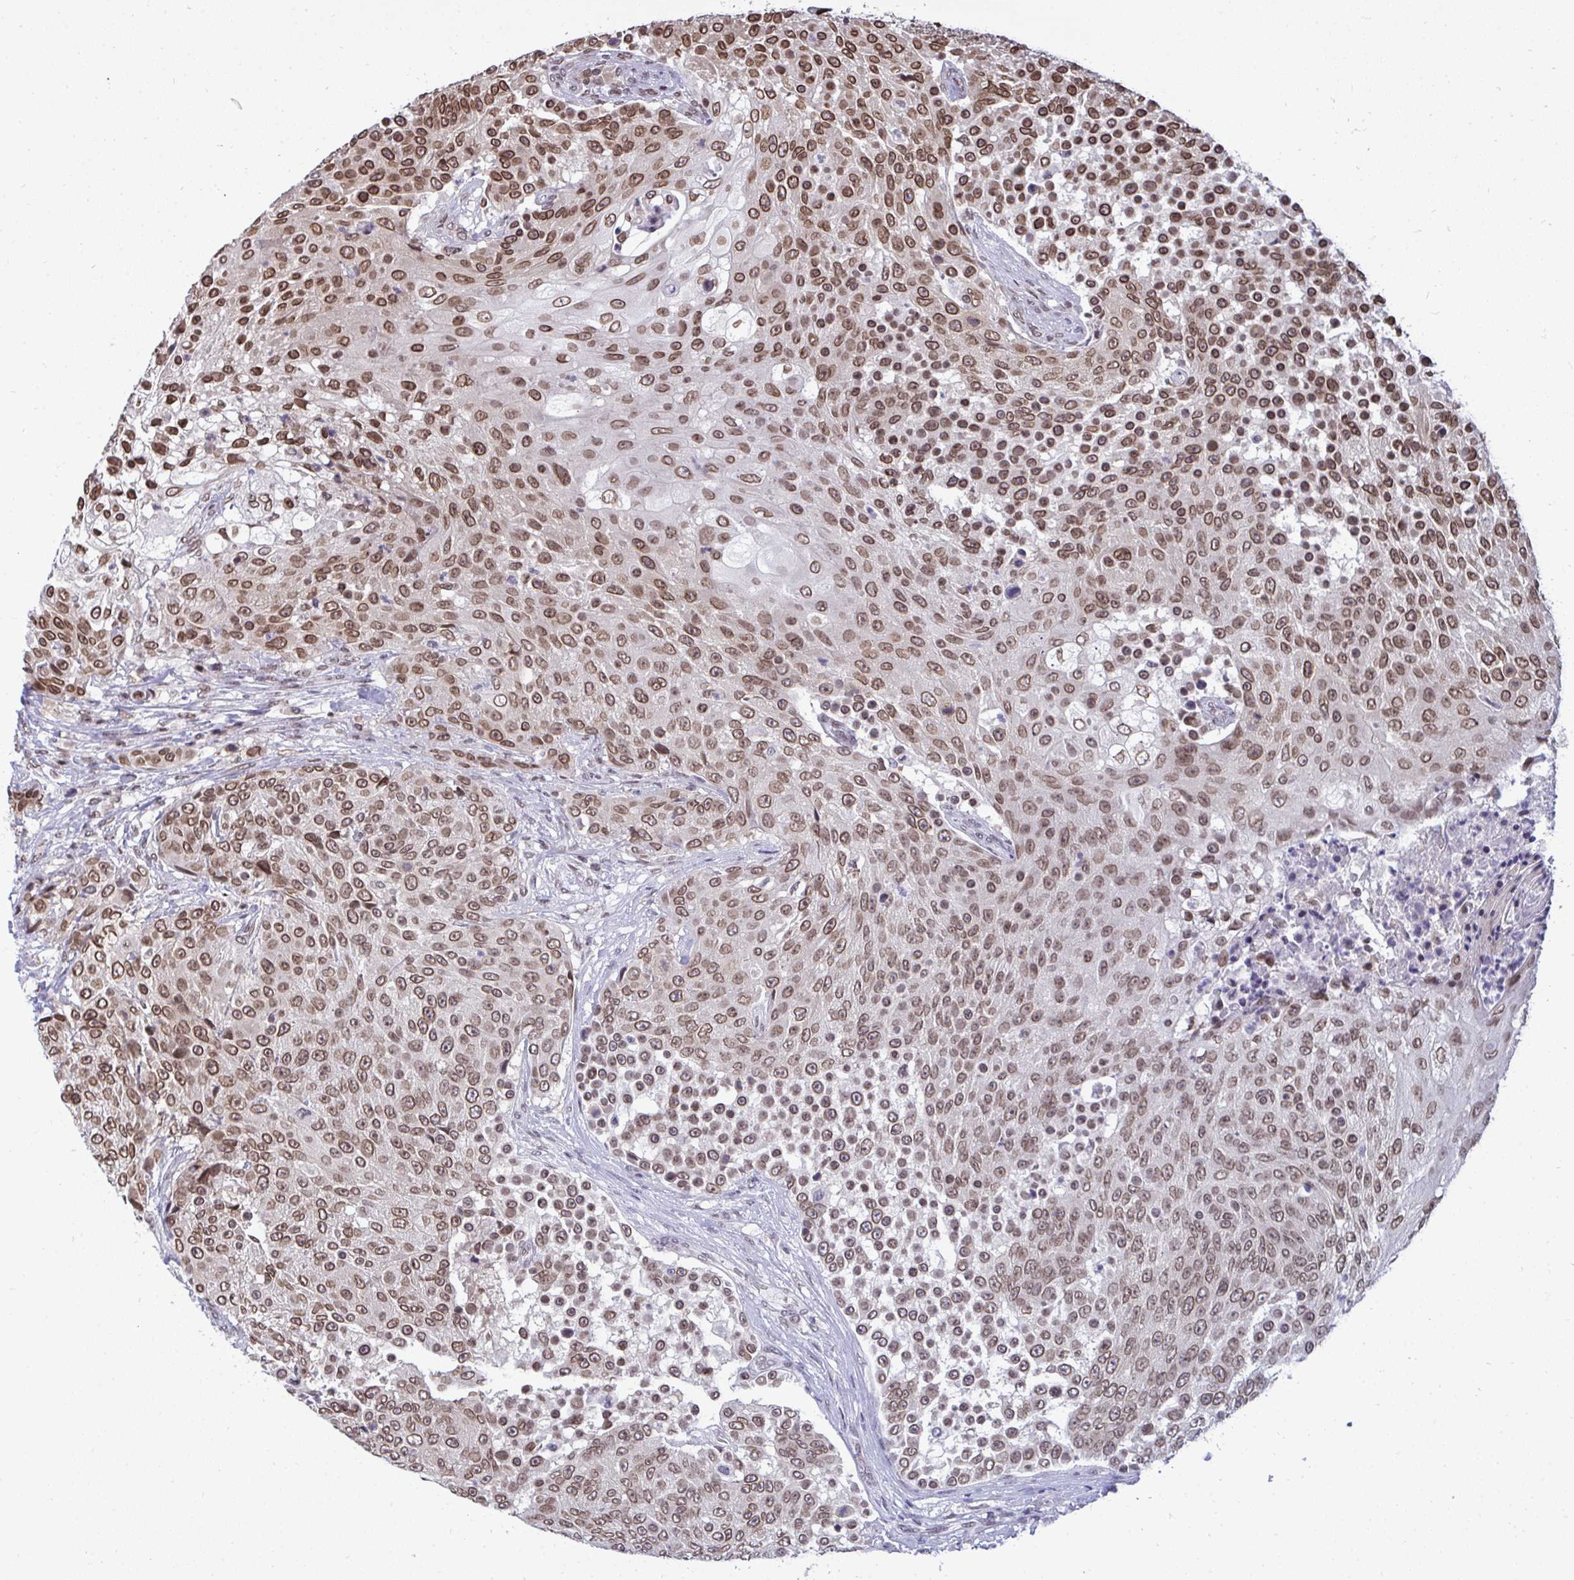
{"staining": {"intensity": "moderate", "quantity": ">75%", "location": "cytoplasmic/membranous,nuclear"}, "tissue": "urothelial cancer", "cell_type": "Tumor cells", "image_type": "cancer", "snomed": [{"axis": "morphology", "description": "Urothelial carcinoma, High grade"}, {"axis": "topography", "description": "Urinary bladder"}], "caption": "Moderate cytoplasmic/membranous and nuclear positivity is appreciated in about >75% of tumor cells in urothelial carcinoma (high-grade). (IHC, brightfield microscopy, high magnification).", "gene": "JPT1", "patient": {"sex": "female", "age": 63}}